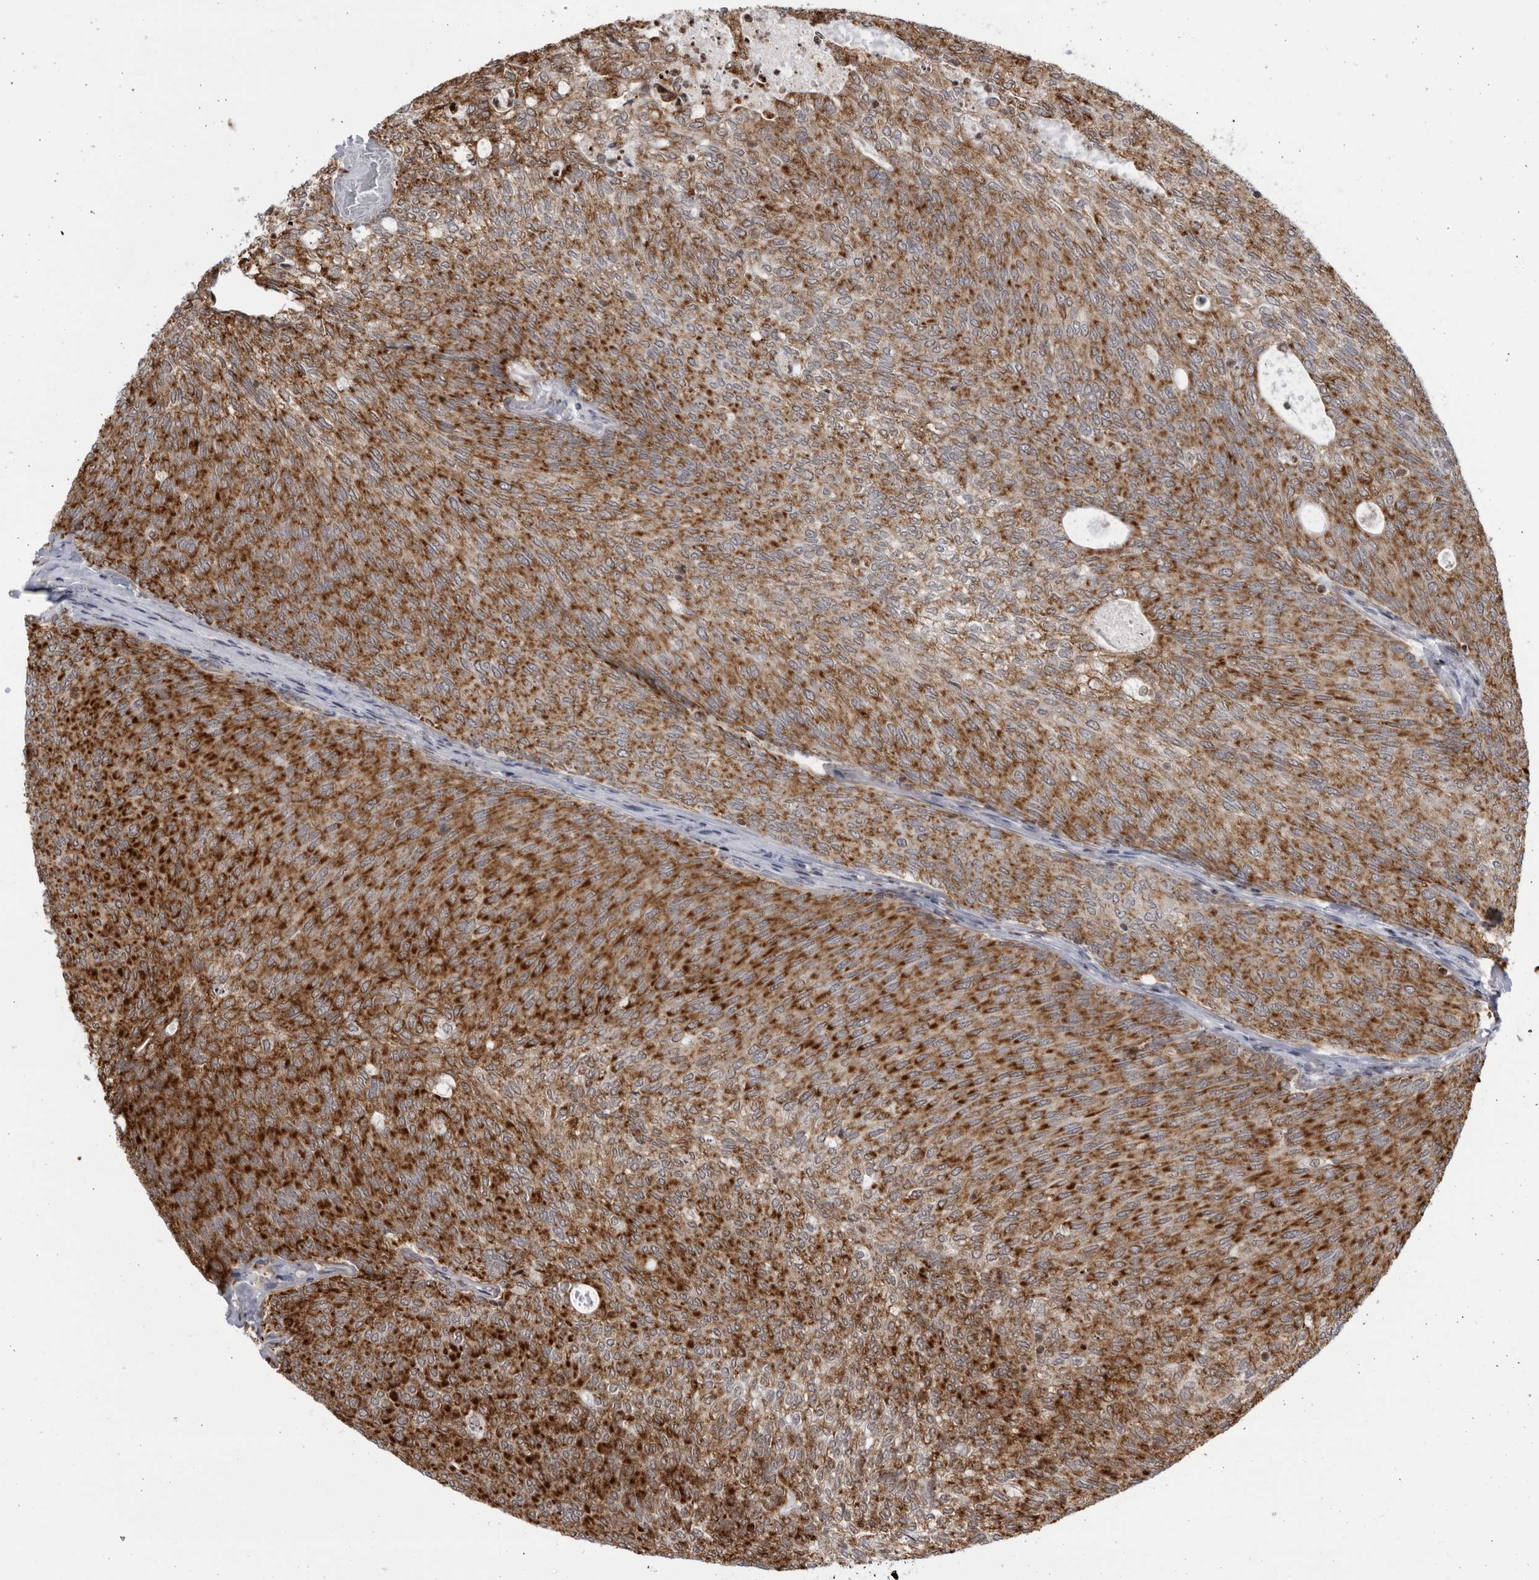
{"staining": {"intensity": "strong", "quantity": ">75%", "location": "cytoplasmic/membranous"}, "tissue": "urothelial cancer", "cell_type": "Tumor cells", "image_type": "cancer", "snomed": [{"axis": "morphology", "description": "Urothelial carcinoma, Low grade"}, {"axis": "topography", "description": "Urinary bladder"}], "caption": "Immunohistochemistry (IHC) of low-grade urothelial carcinoma exhibits high levels of strong cytoplasmic/membranous staining in about >75% of tumor cells. (DAB (3,3'-diaminobenzidine) = brown stain, brightfield microscopy at high magnification).", "gene": "RBM34", "patient": {"sex": "female", "age": 79}}